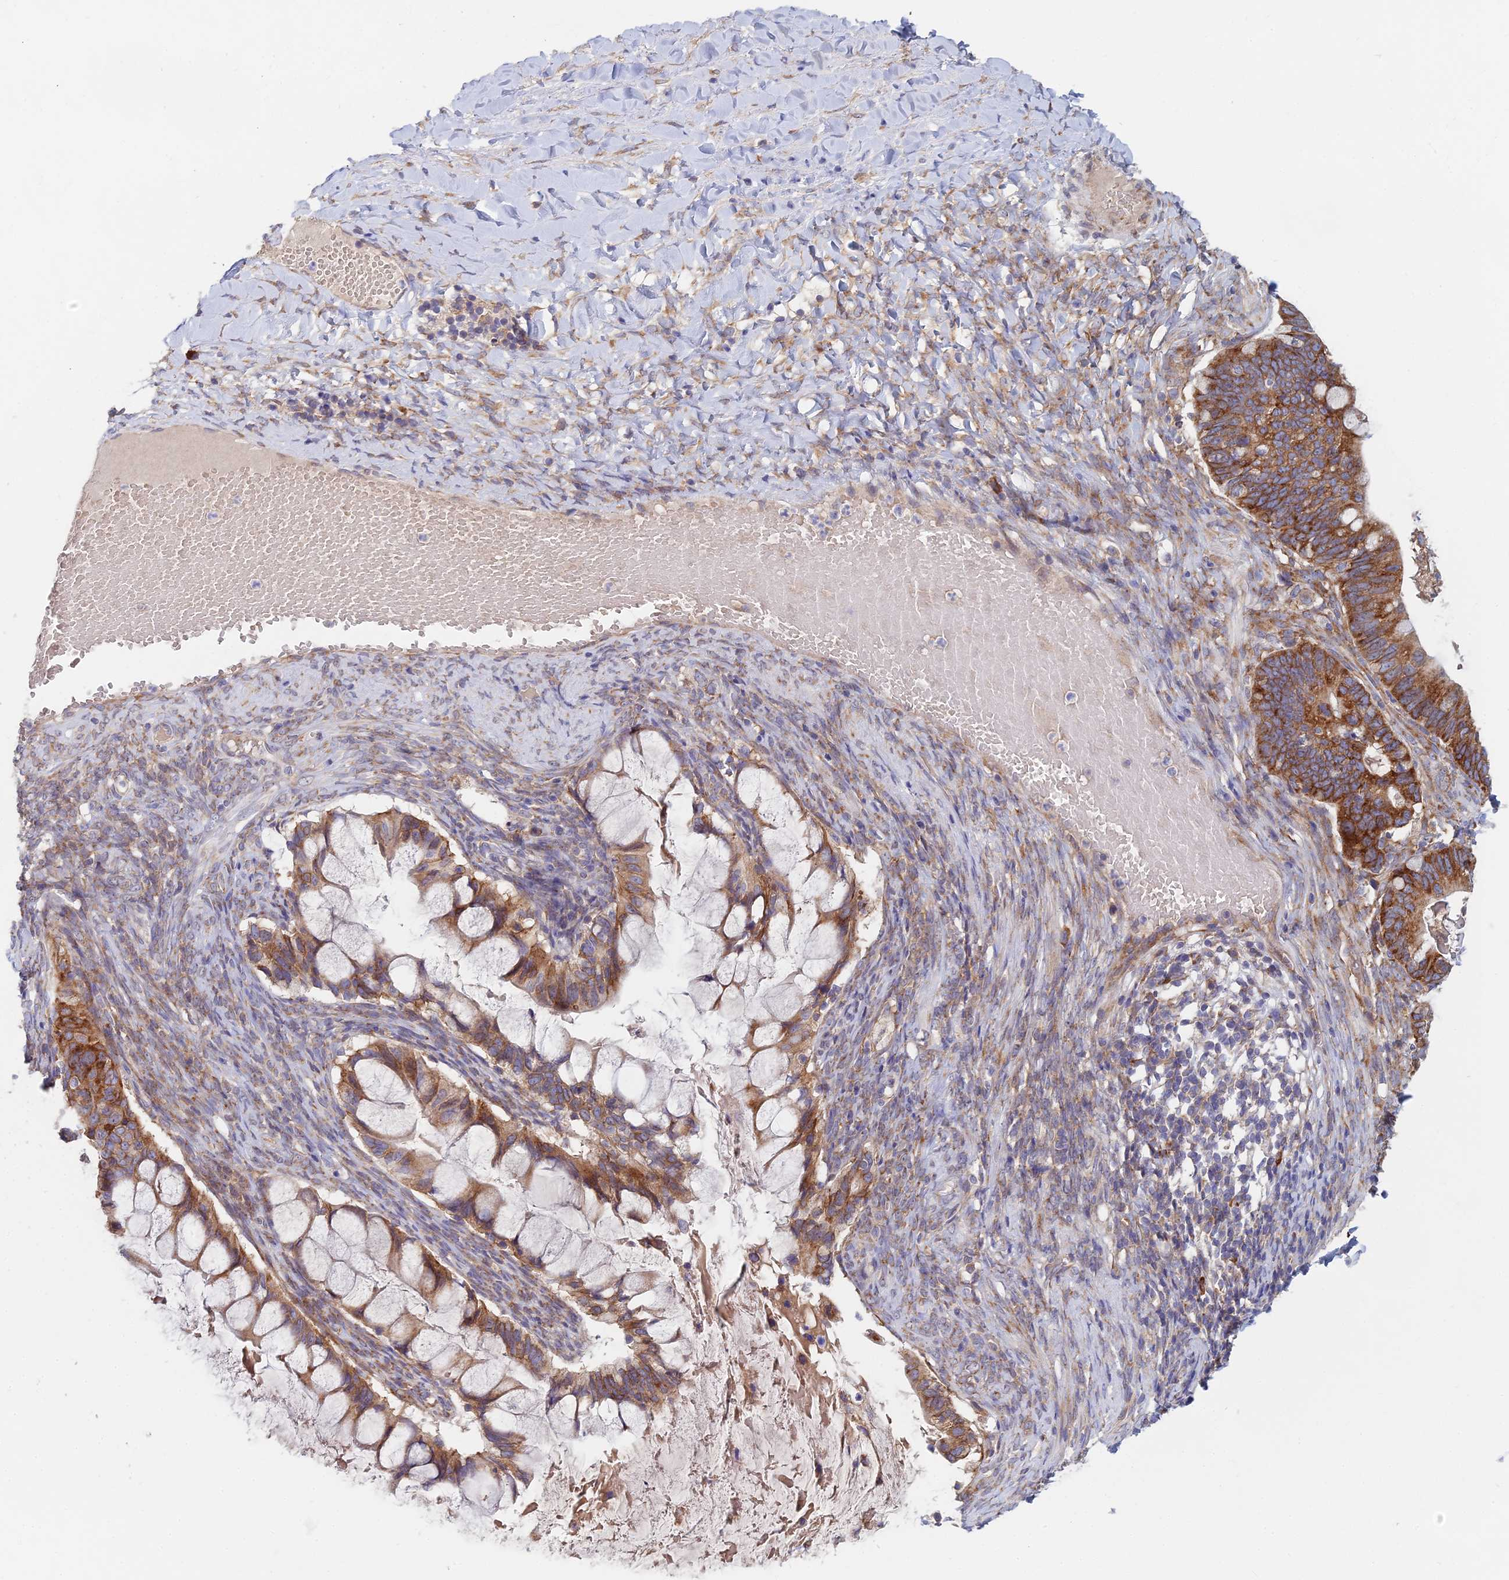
{"staining": {"intensity": "moderate", "quantity": ">75%", "location": "cytoplasmic/membranous"}, "tissue": "ovarian cancer", "cell_type": "Tumor cells", "image_type": "cancer", "snomed": [{"axis": "morphology", "description": "Cystadenocarcinoma, mucinous, NOS"}, {"axis": "topography", "description": "Ovary"}], "caption": "Brown immunohistochemical staining in ovarian cancer (mucinous cystadenocarcinoma) demonstrates moderate cytoplasmic/membranous expression in approximately >75% of tumor cells. The staining was performed using DAB (3,3'-diaminobenzidine) to visualize the protein expression in brown, while the nuclei were stained in blue with hematoxylin (Magnification: 20x).", "gene": "ELOF1", "patient": {"sex": "female", "age": 61}}